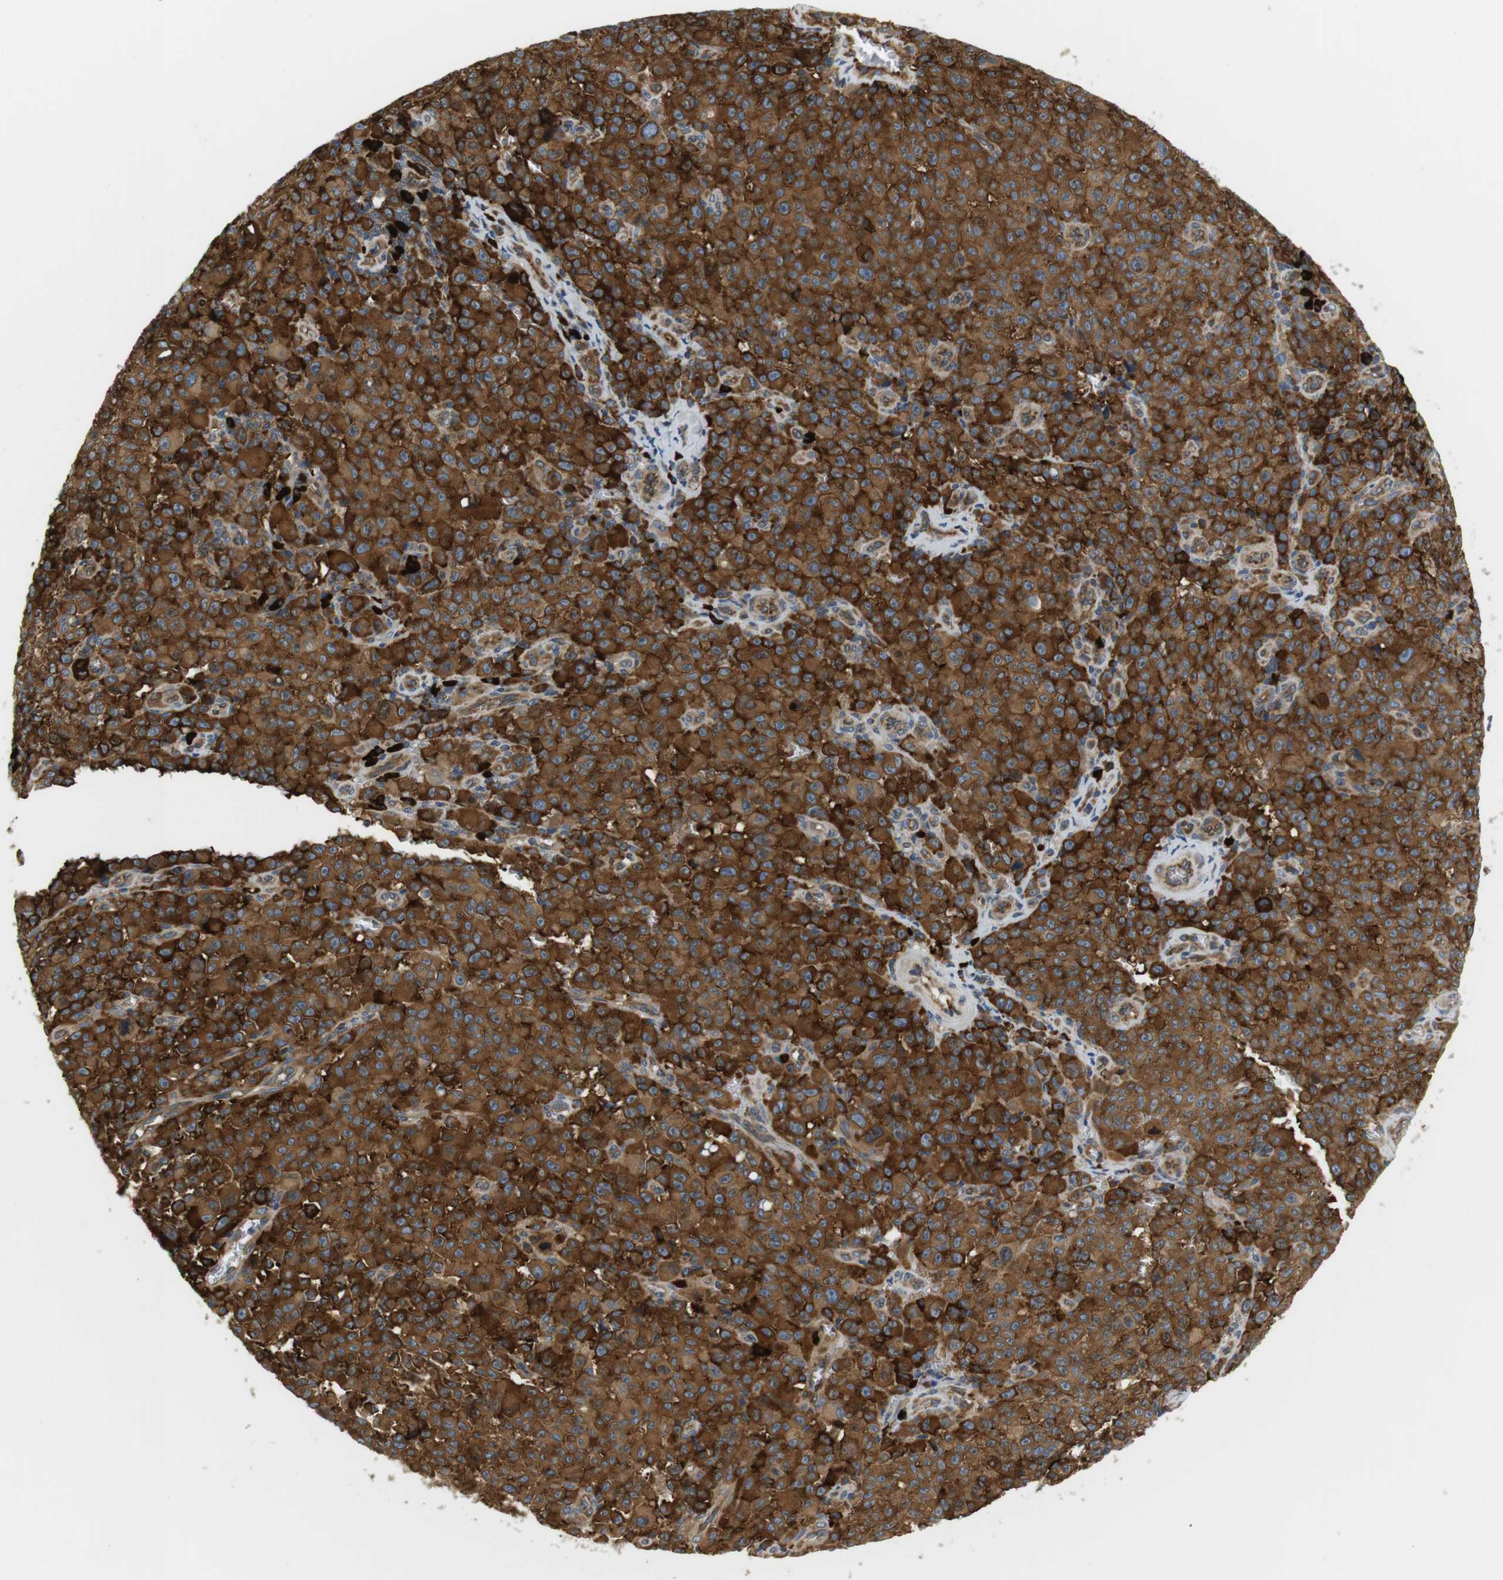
{"staining": {"intensity": "strong", "quantity": ">75%", "location": "cytoplasmic/membranous"}, "tissue": "melanoma", "cell_type": "Tumor cells", "image_type": "cancer", "snomed": [{"axis": "morphology", "description": "Malignant melanoma, NOS"}, {"axis": "topography", "description": "Skin"}], "caption": "Immunohistochemistry of malignant melanoma reveals high levels of strong cytoplasmic/membranous staining in approximately >75% of tumor cells.", "gene": "TMEM200A", "patient": {"sex": "female", "age": 82}}